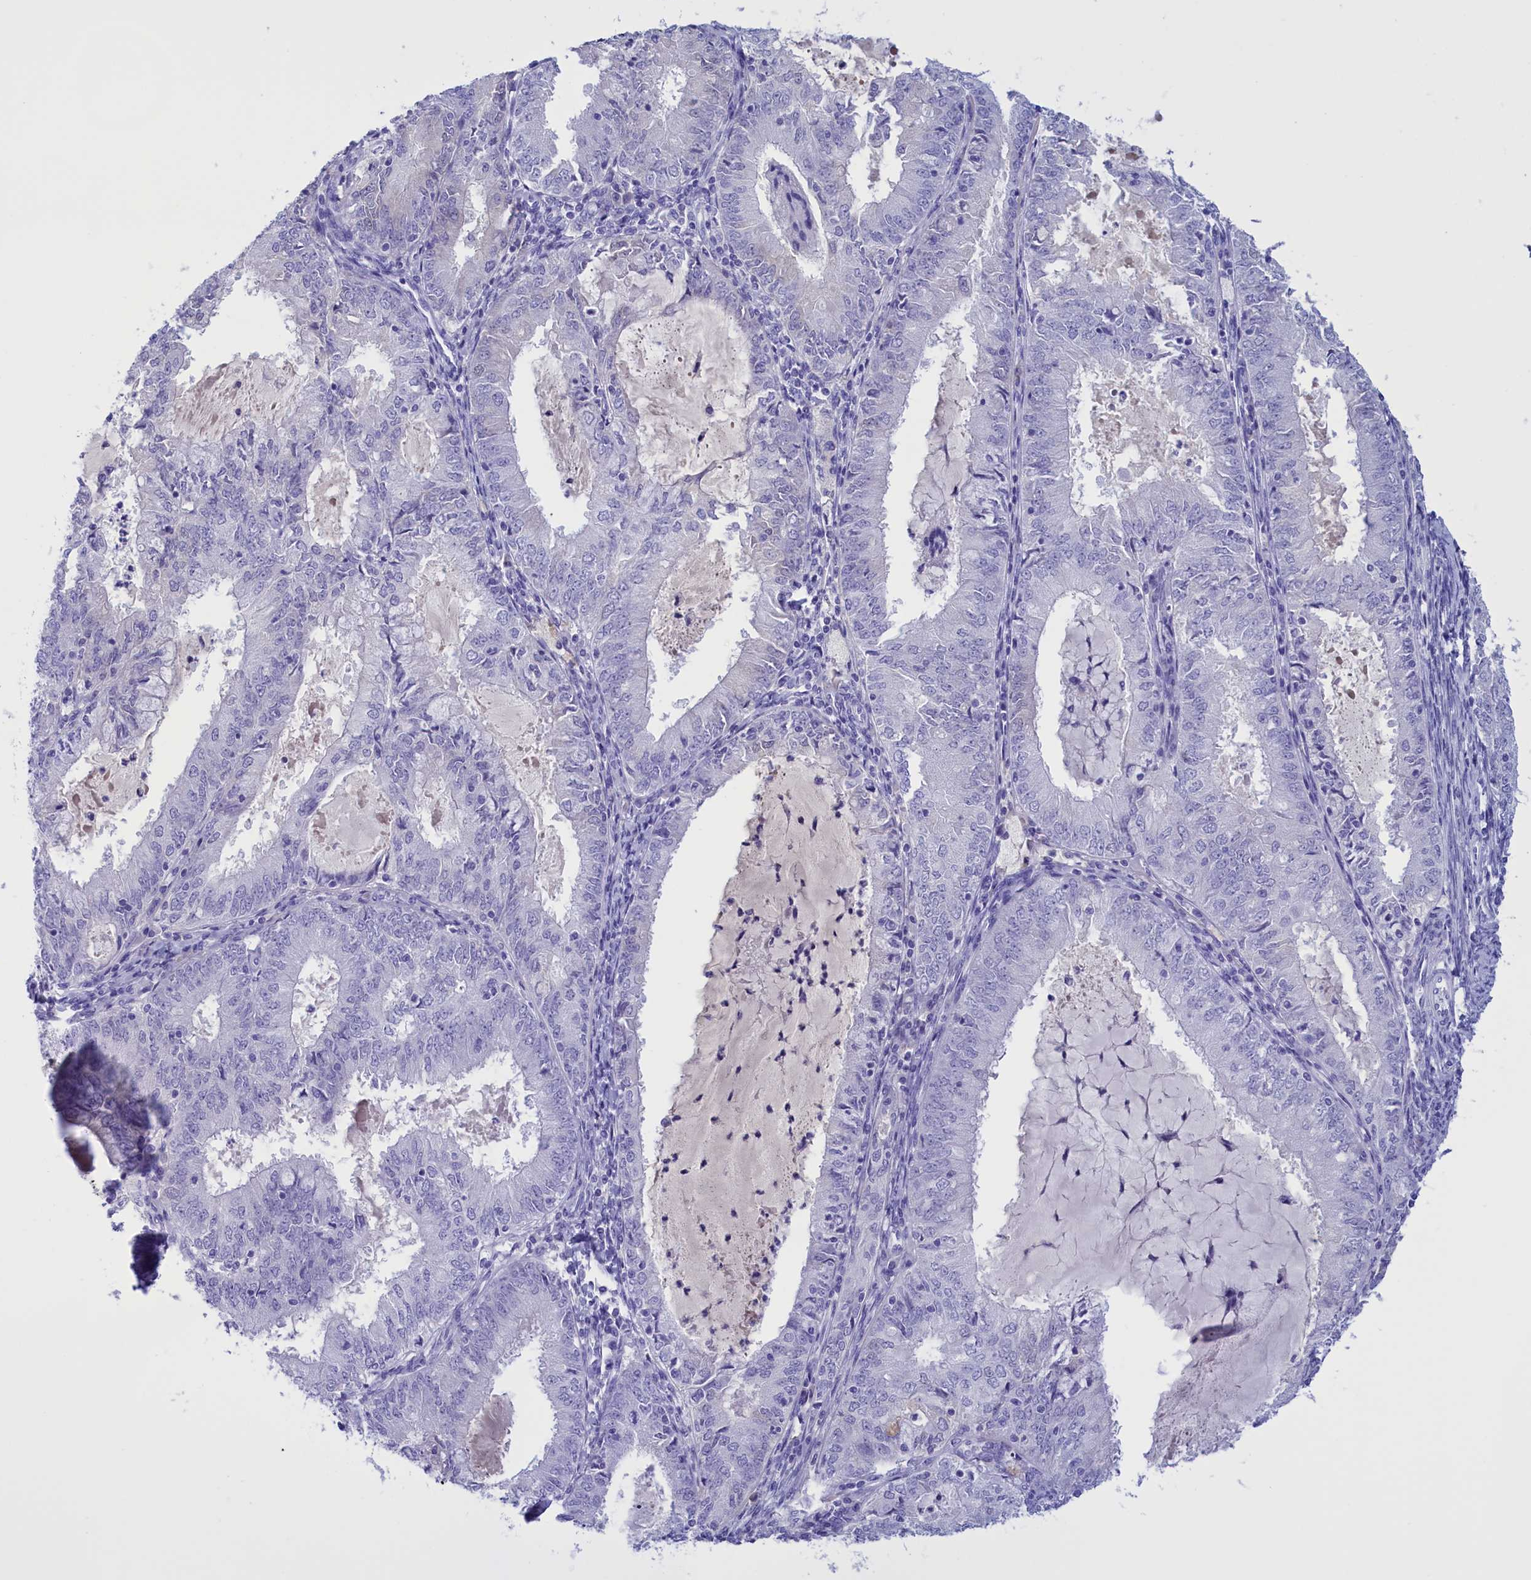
{"staining": {"intensity": "negative", "quantity": "none", "location": "none"}, "tissue": "endometrial cancer", "cell_type": "Tumor cells", "image_type": "cancer", "snomed": [{"axis": "morphology", "description": "Adenocarcinoma, NOS"}, {"axis": "topography", "description": "Endometrium"}], "caption": "IHC photomicrograph of human endometrial cancer stained for a protein (brown), which reveals no positivity in tumor cells.", "gene": "PROK2", "patient": {"sex": "female", "age": 57}}